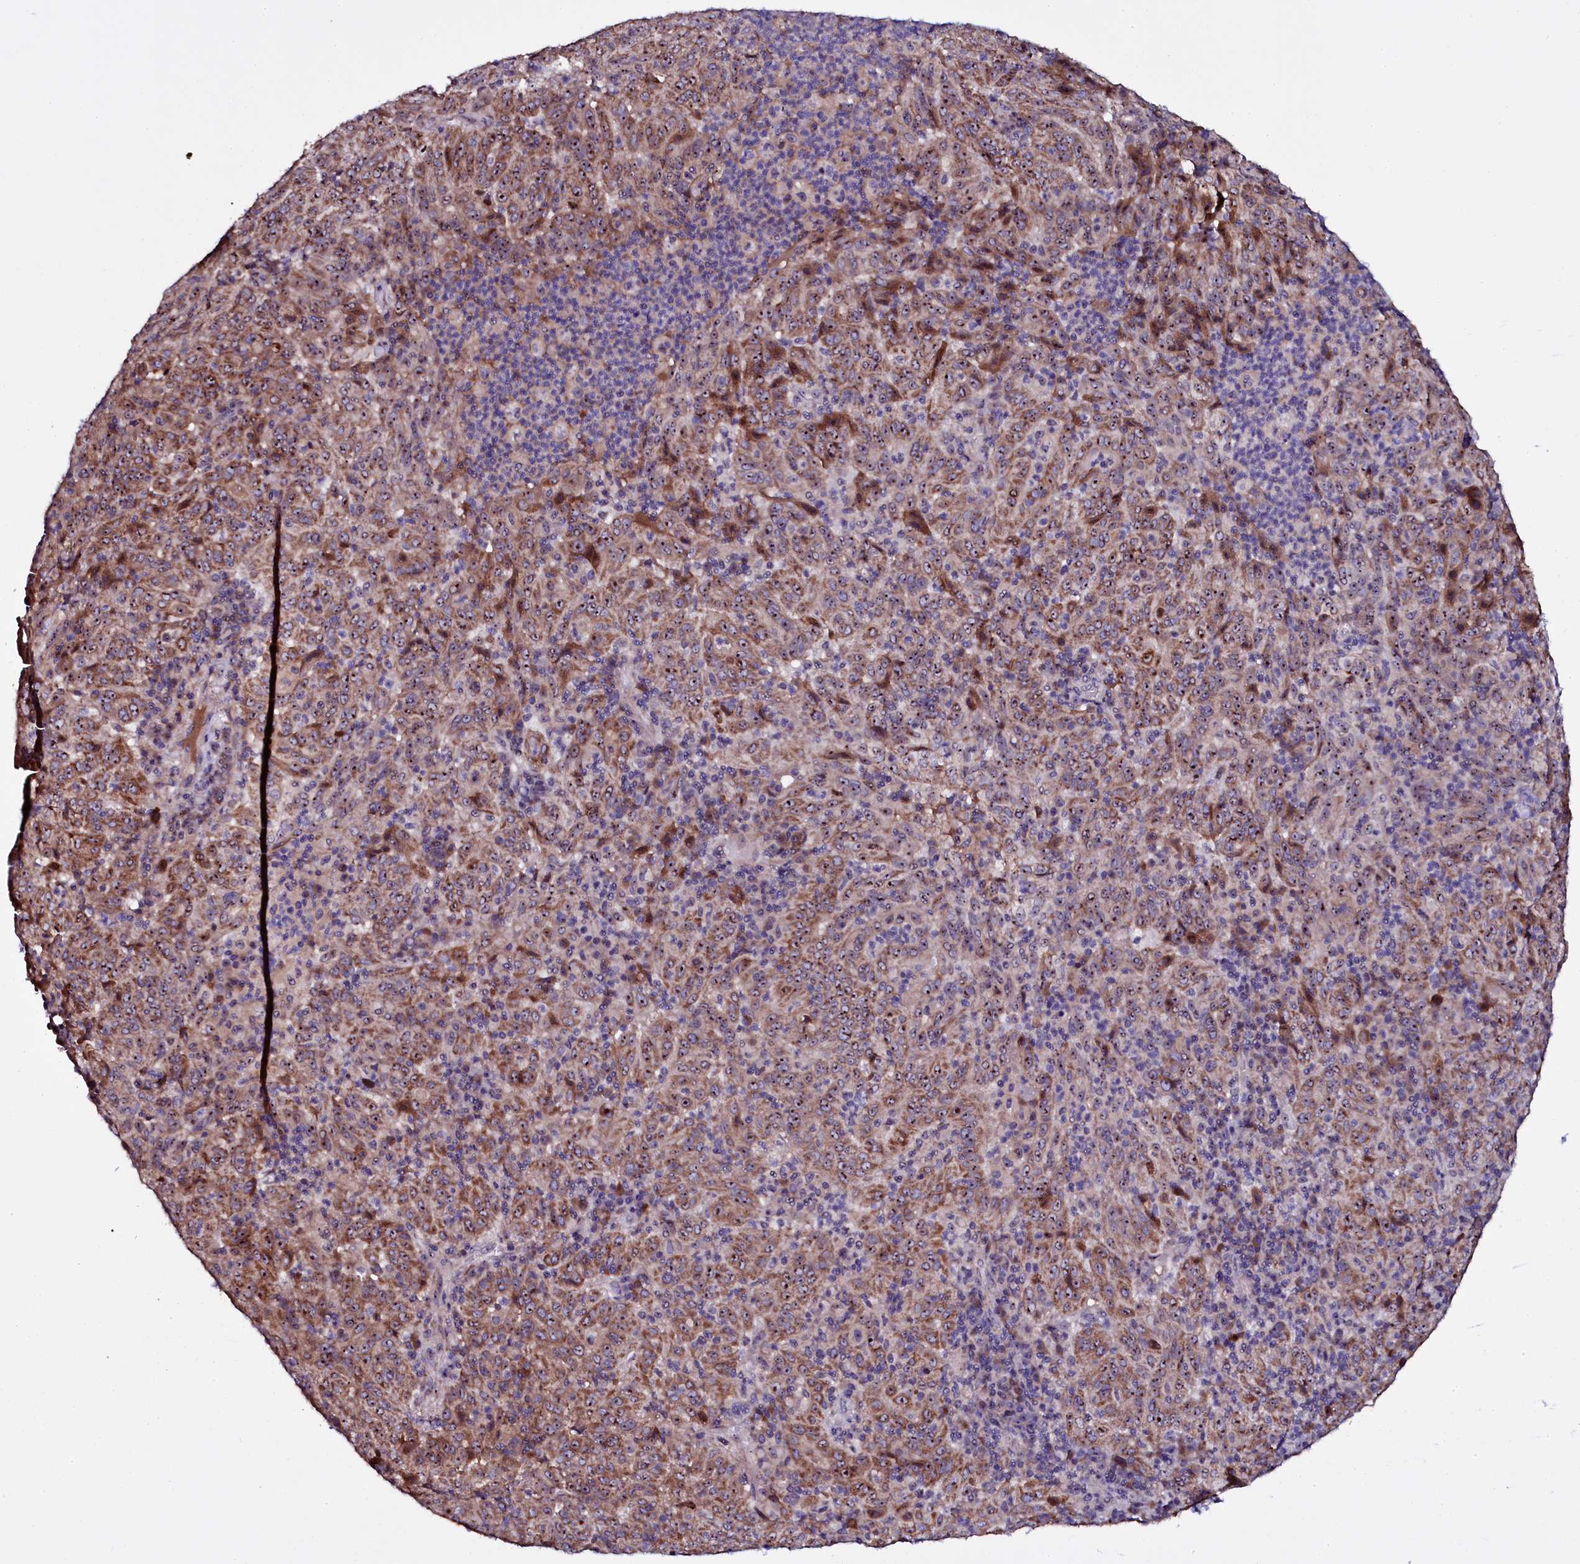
{"staining": {"intensity": "moderate", "quantity": ">75%", "location": "cytoplasmic/membranous,nuclear"}, "tissue": "pancreatic cancer", "cell_type": "Tumor cells", "image_type": "cancer", "snomed": [{"axis": "morphology", "description": "Adenocarcinoma, NOS"}, {"axis": "topography", "description": "Pancreas"}], "caption": "Immunohistochemistry (IHC) image of pancreatic adenocarcinoma stained for a protein (brown), which reveals medium levels of moderate cytoplasmic/membranous and nuclear staining in approximately >75% of tumor cells.", "gene": "NAA80", "patient": {"sex": "male", "age": 63}}